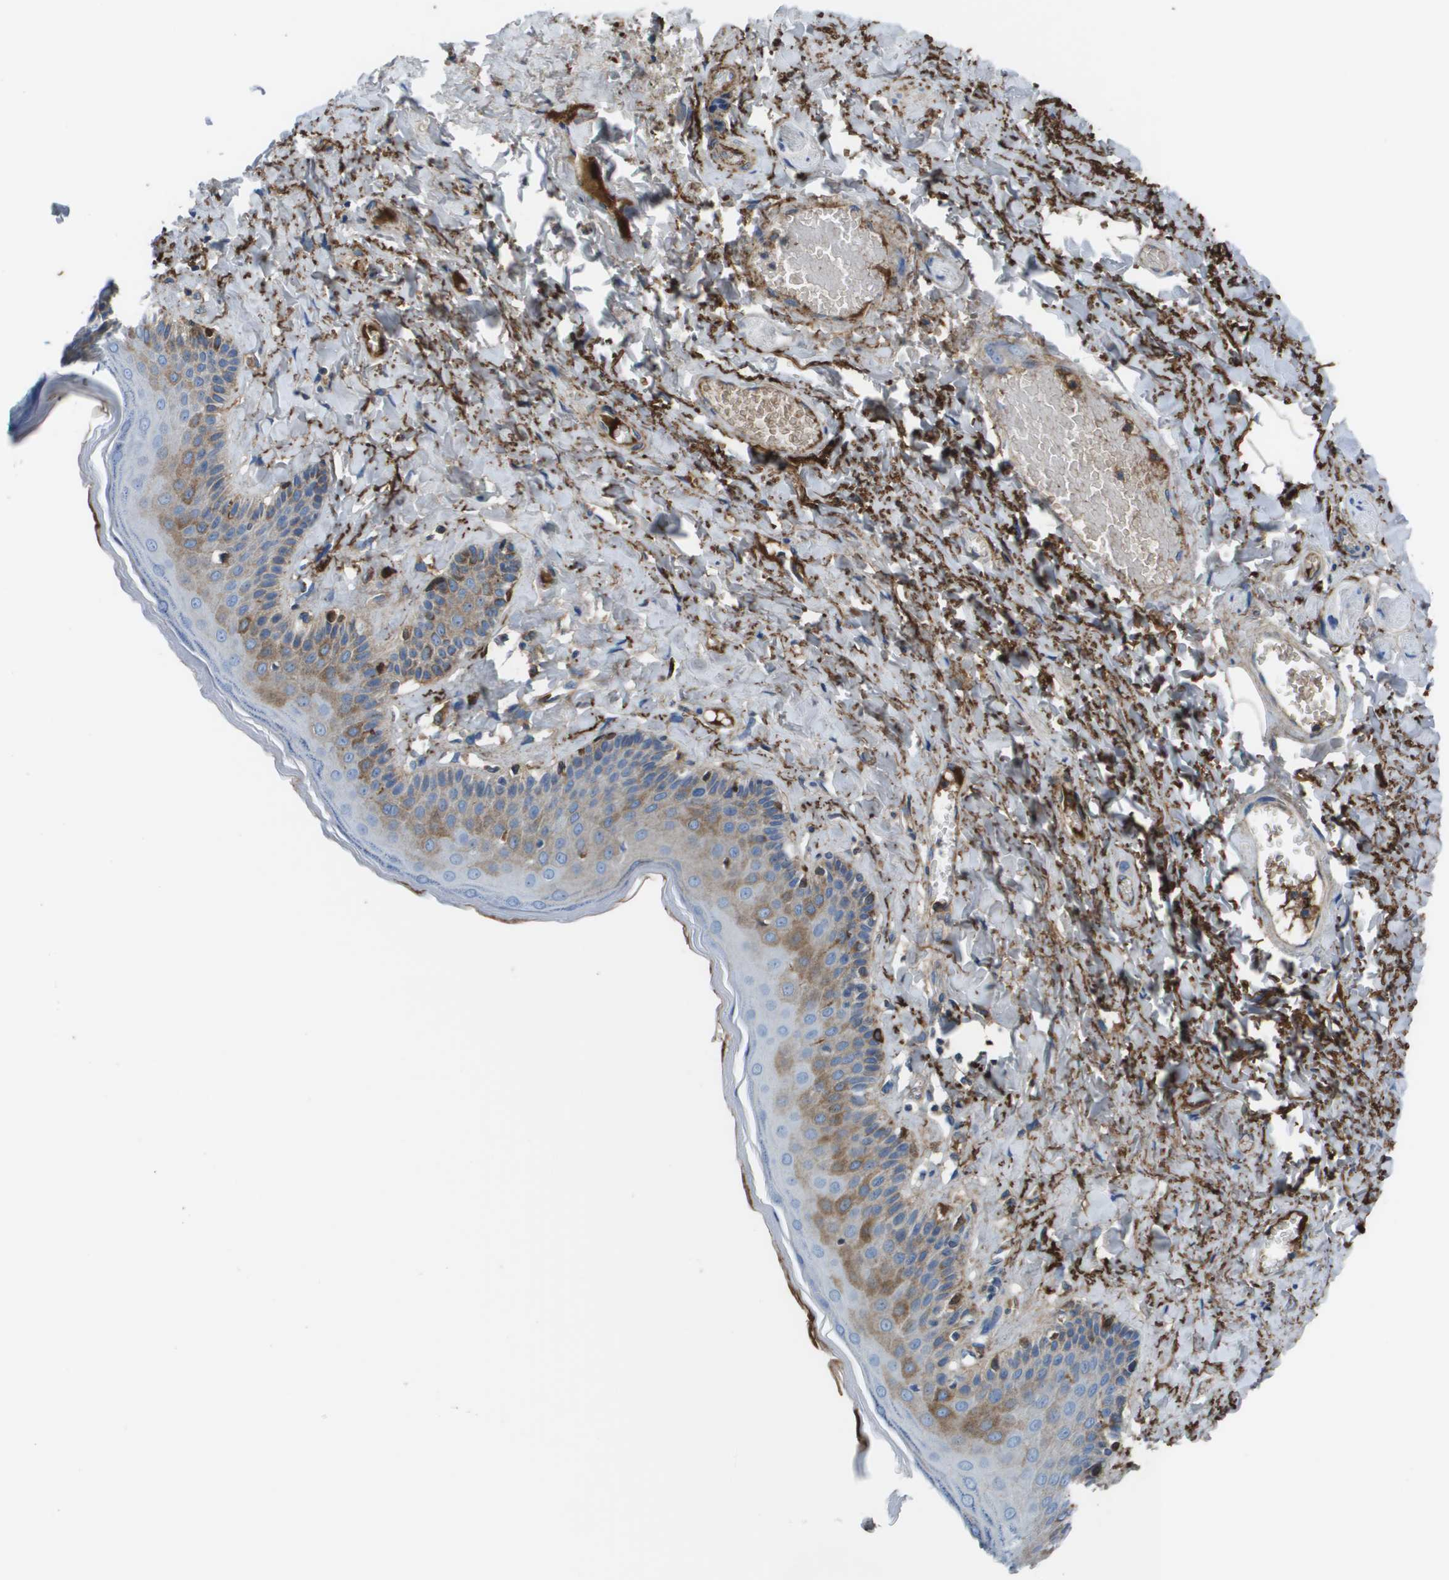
{"staining": {"intensity": "moderate", "quantity": "<25%", "location": "cytoplasmic/membranous"}, "tissue": "skin", "cell_type": "Epidermal cells", "image_type": "normal", "snomed": [{"axis": "morphology", "description": "Normal tissue, NOS"}, {"axis": "topography", "description": "Anal"}], "caption": "Immunohistochemistry of unremarkable skin shows low levels of moderate cytoplasmic/membranous staining in about <25% of epidermal cells. (Brightfield microscopy of DAB IHC at high magnification).", "gene": "VTN", "patient": {"sex": "male", "age": 69}}